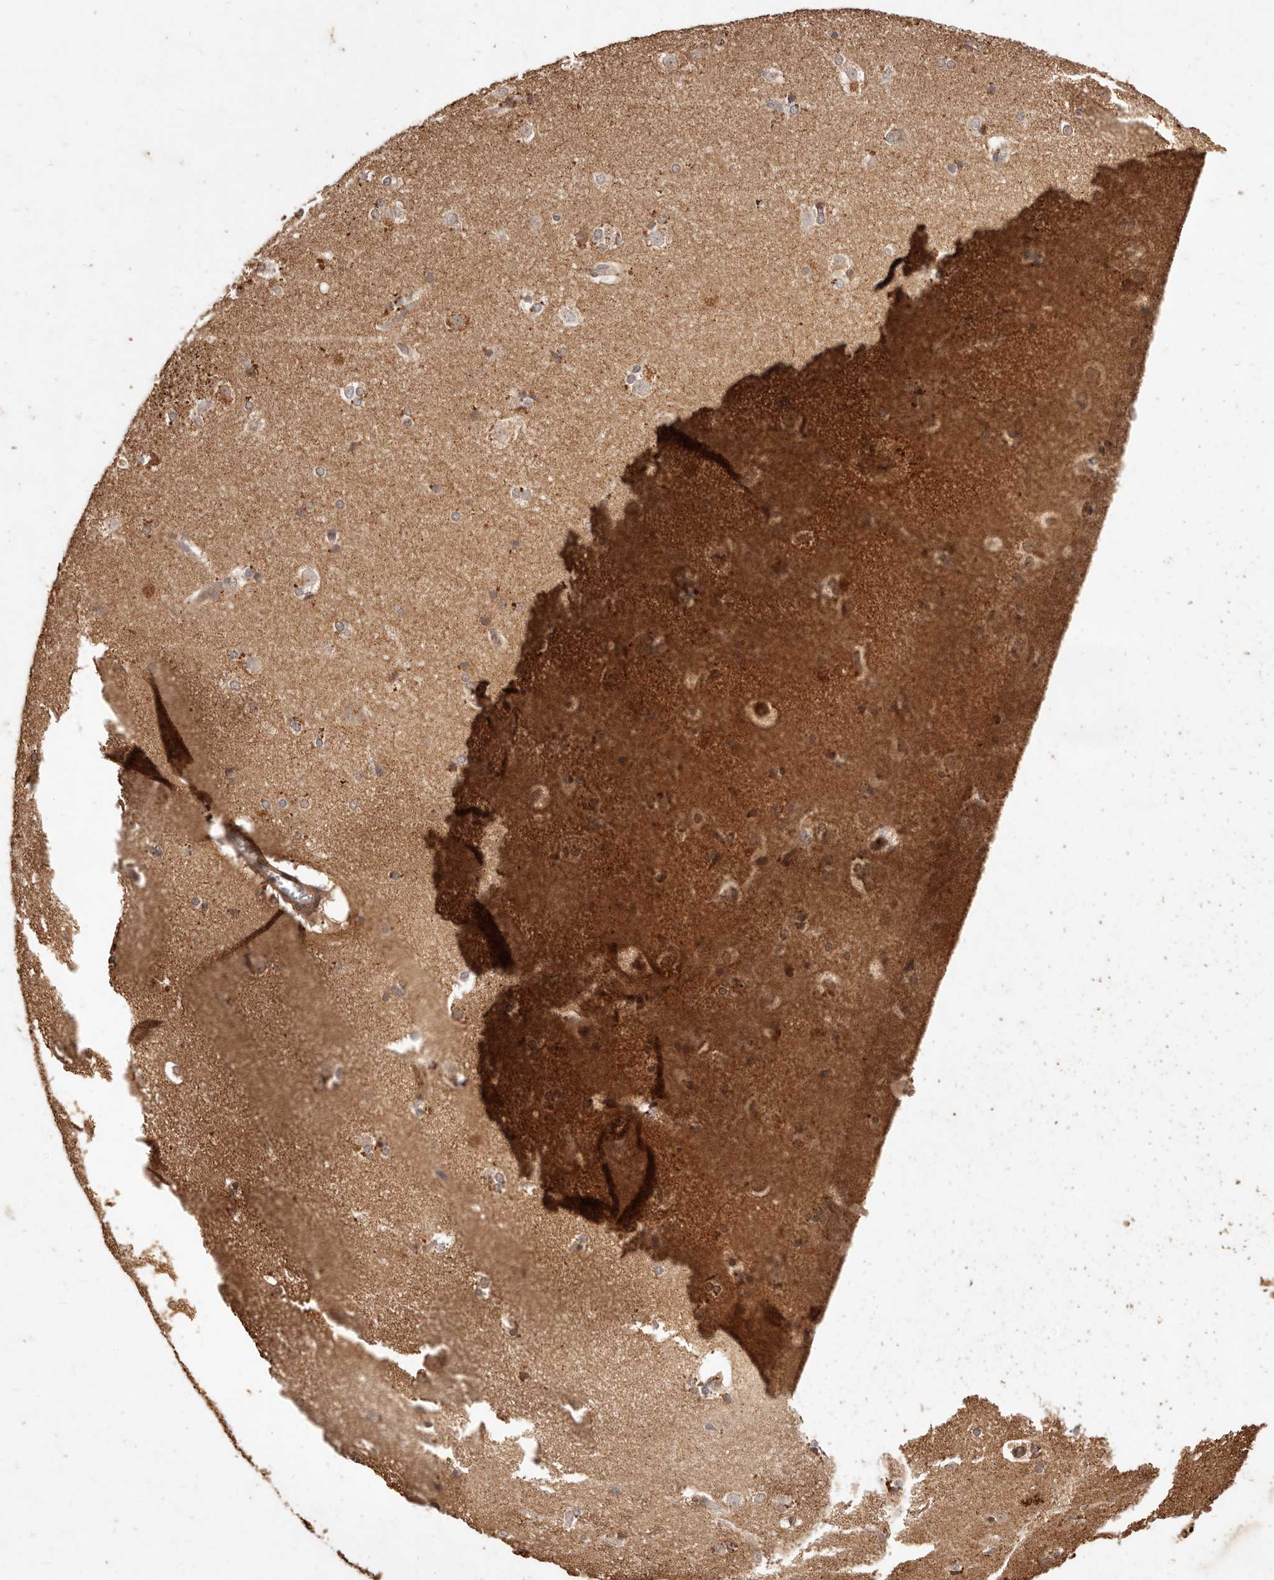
{"staining": {"intensity": "weak", "quantity": "<25%", "location": "cytoplasmic/membranous"}, "tissue": "caudate", "cell_type": "Glial cells", "image_type": "normal", "snomed": [{"axis": "morphology", "description": "Normal tissue, NOS"}, {"axis": "topography", "description": "Lateral ventricle wall"}], "caption": "An immunohistochemistry (IHC) image of unremarkable caudate is shown. There is no staining in glial cells of caudate.", "gene": "KIF9", "patient": {"sex": "female", "age": 19}}